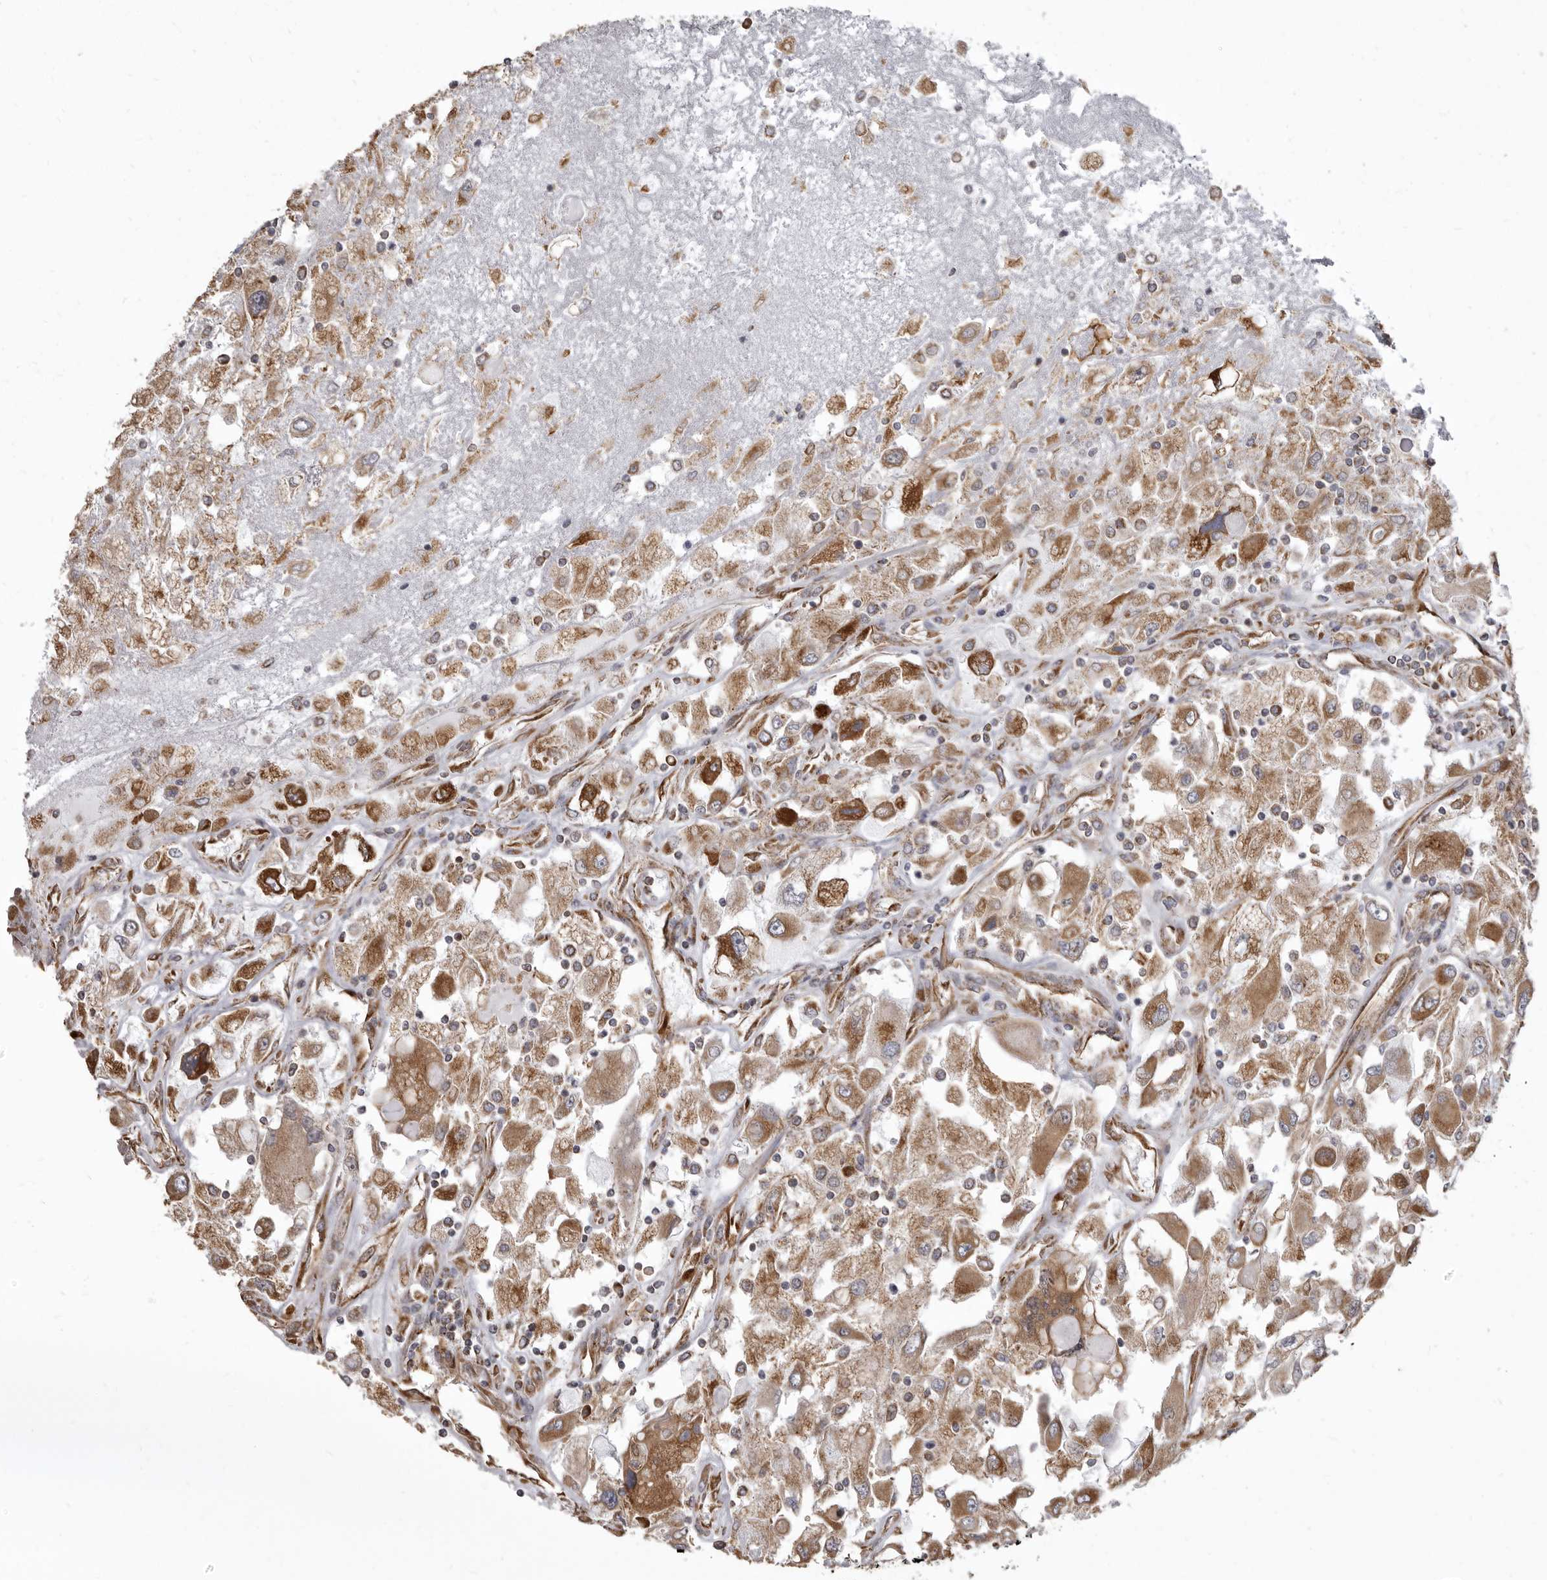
{"staining": {"intensity": "strong", "quantity": ">75%", "location": "cytoplasmic/membranous"}, "tissue": "renal cancer", "cell_type": "Tumor cells", "image_type": "cancer", "snomed": [{"axis": "morphology", "description": "Adenocarcinoma, NOS"}, {"axis": "topography", "description": "Kidney"}], "caption": "Immunohistochemistry staining of renal cancer (adenocarcinoma), which reveals high levels of strong cytoplasmic/membranous positivity in about >75% of tumor cells indicating strong cytoplasmic/membranous protein positivity. The staining was performed using DAB (brown) for protein detection and nuclei were counterstained in hematoxylin (blue).", "gene": "CDK5RAP3", "patient": {"sex": "female", "age": 52}}